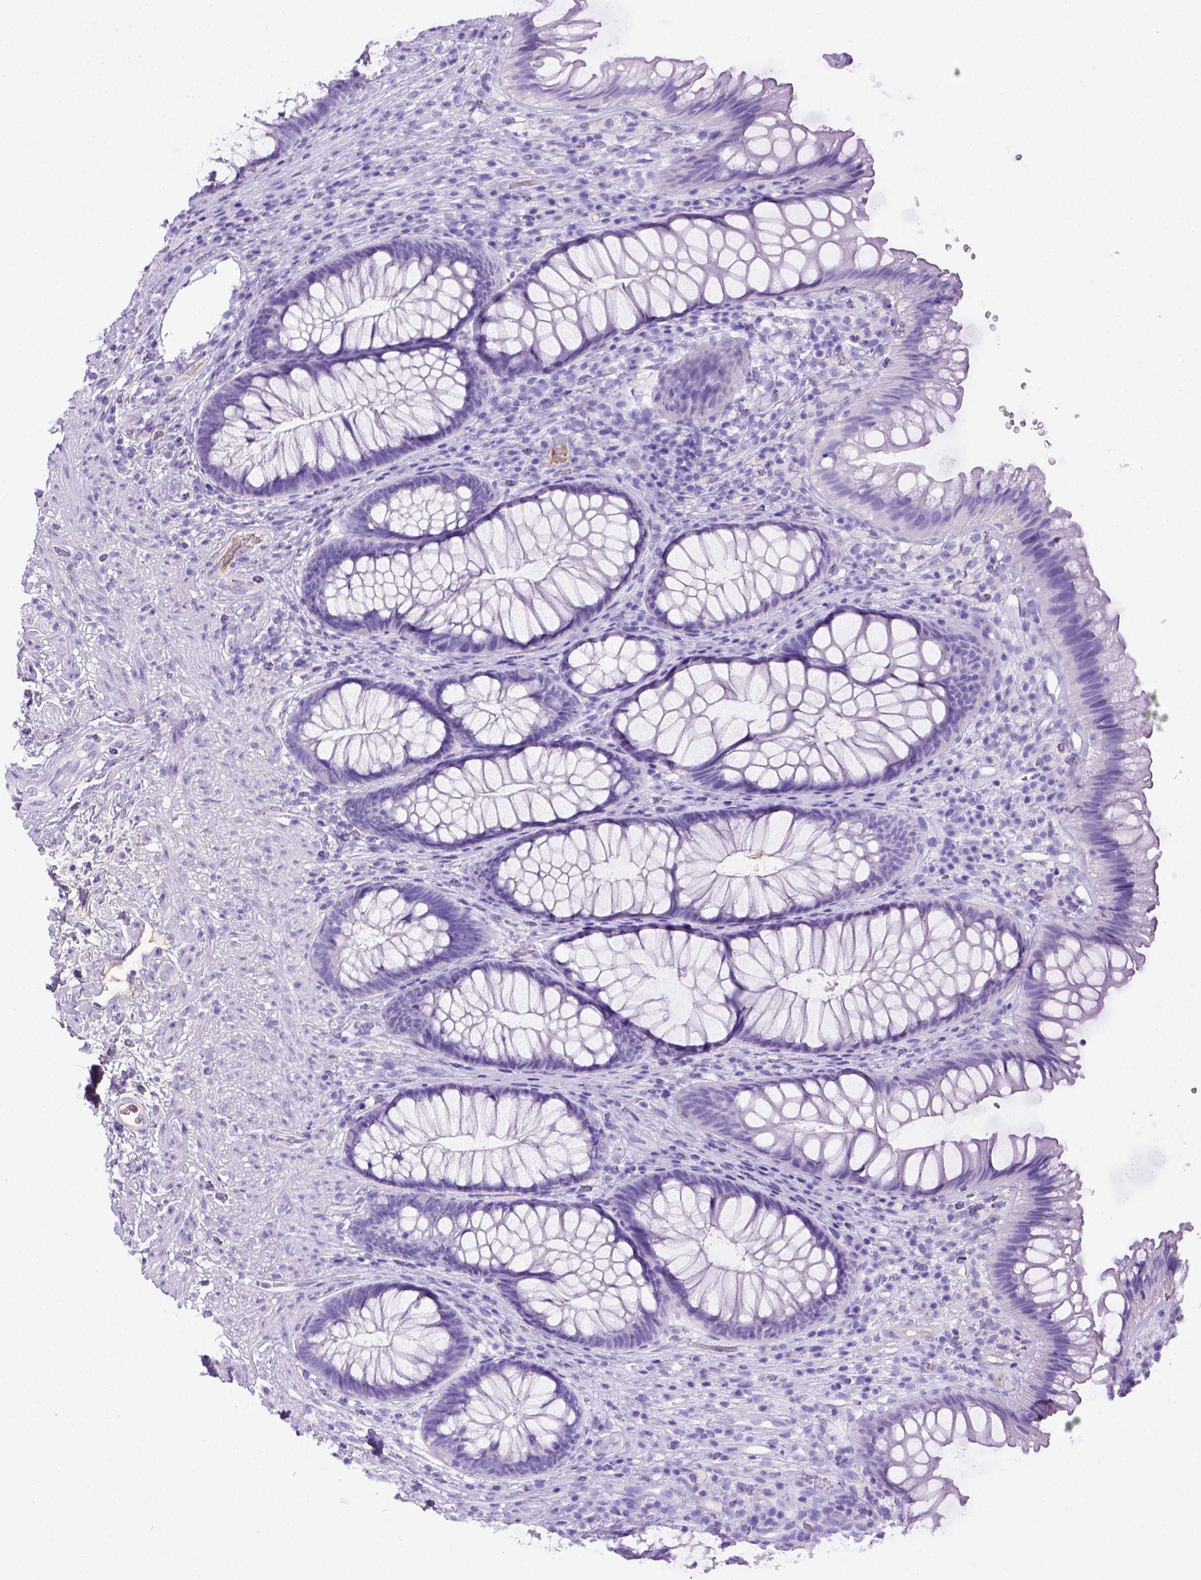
{"staining": {"intensity": "negative", "quantity": "none", "location": "none"}, "tissue": "rectum", "cell_type": "Glandular cells", "image_type": "normal", "snomed": [{"axis": "morphology", "description": "Normal tissue, NOS"}, {"axis": "topography", "description": "Smooth muscle"}, {"axis": "topography", "description": "Rectum"}], "caption": "This is an immunohistochemistry photomicrograph of unremarkable rectum. There is no positivity in glandular cells.", "gene": "ITIH4", "patient": {"sex": "male", "age": 53}}